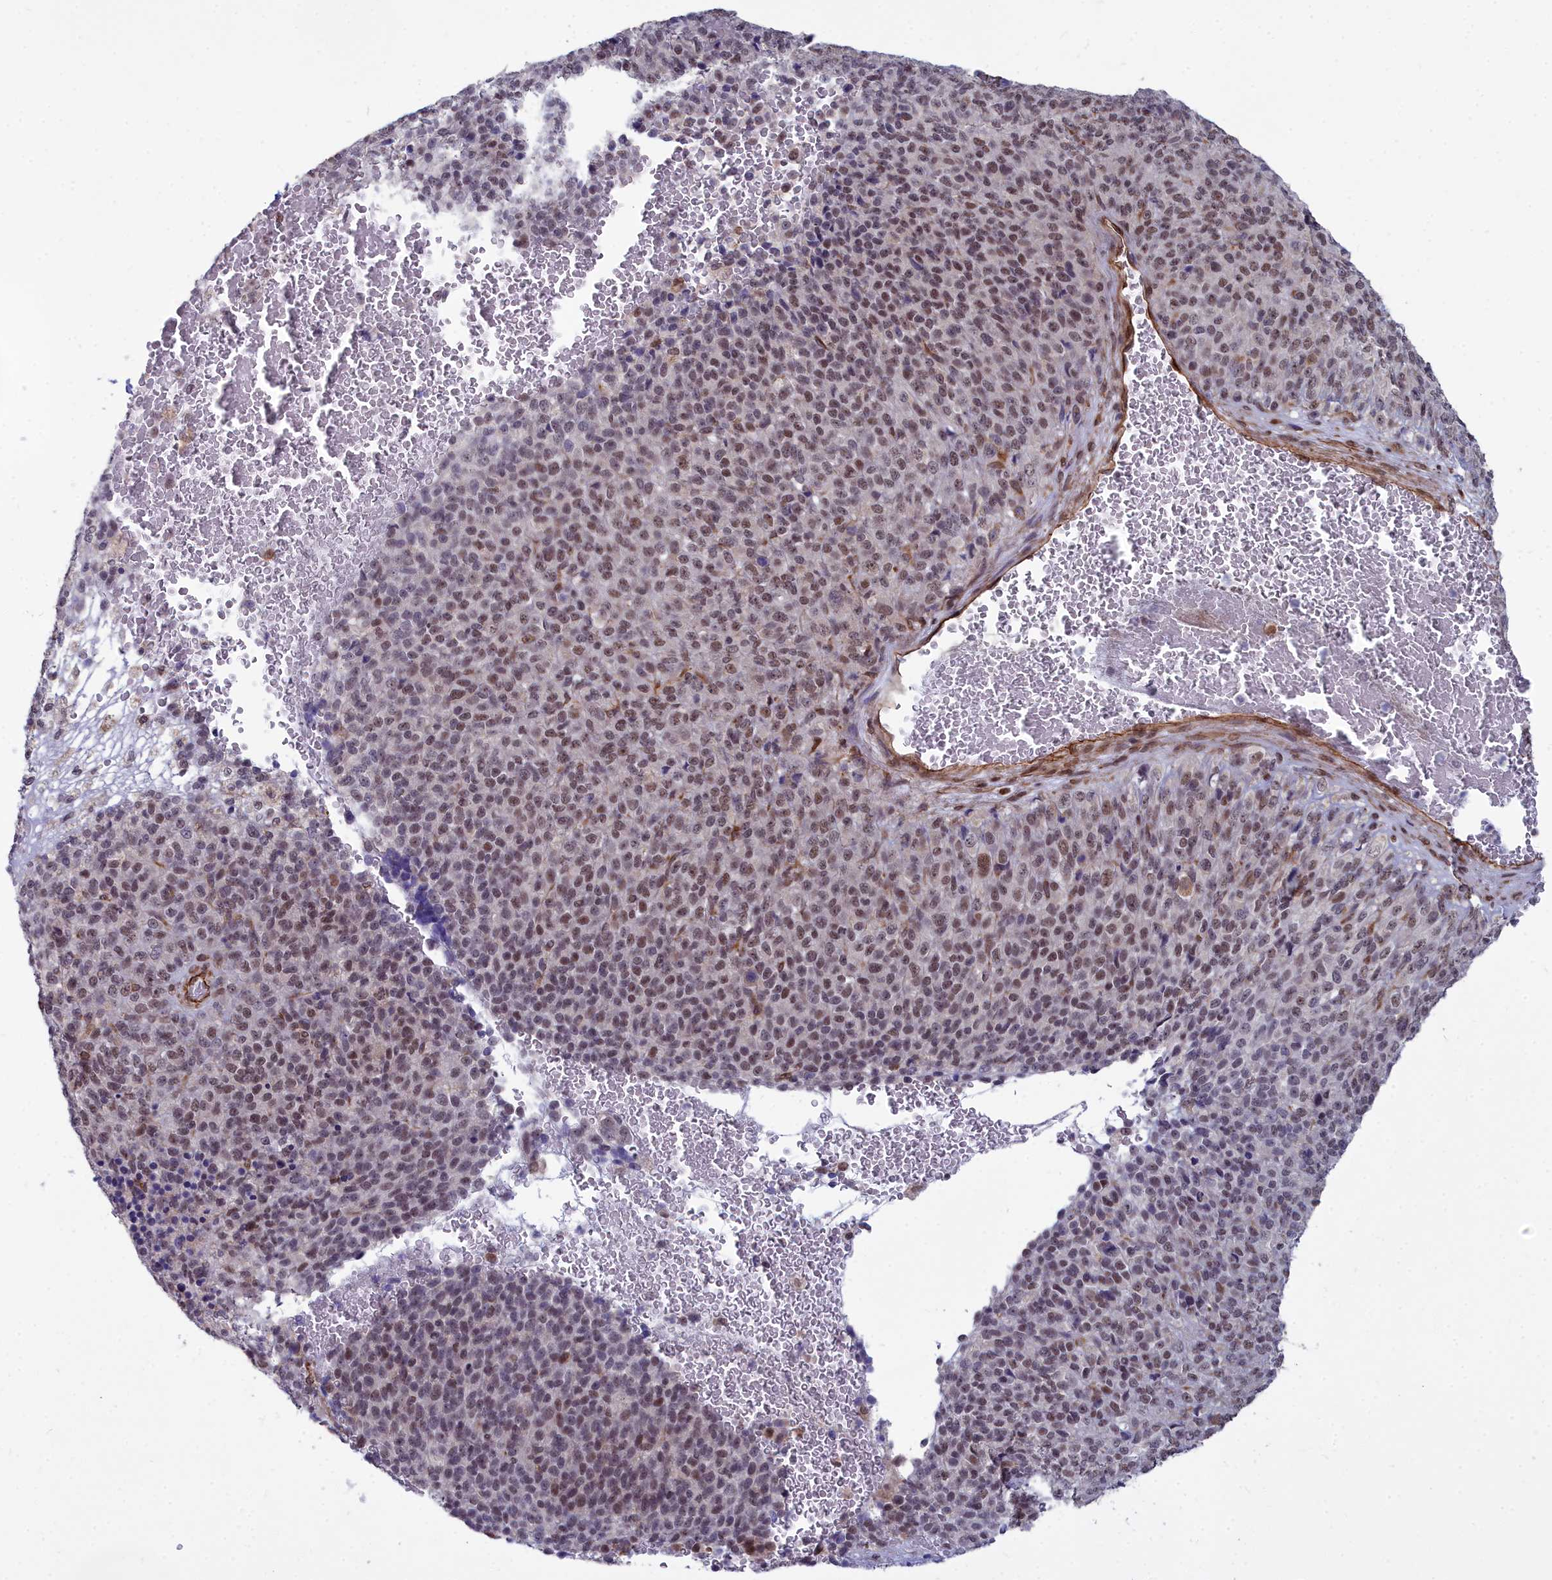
{"staining": {"intensity": "moderate", "quantity": ">75%", "location": "nuclear"}, "tissue": "melanoma", "cell_type": "Tumor cells", "image_type": "cancer", "snomed": [{"axis": "morphology", "description": "Malignant melanoma, Metastatic site"}, {"axis": "topography", "description": "Brain"}], "caption": "About >75% of tumor cells in melanoma exhibit moderate nuclear protein expression as visualized by brown immunohistochemical staining.", "gene": "YJU2", "patient": {"sex": "female", "age": 56}}